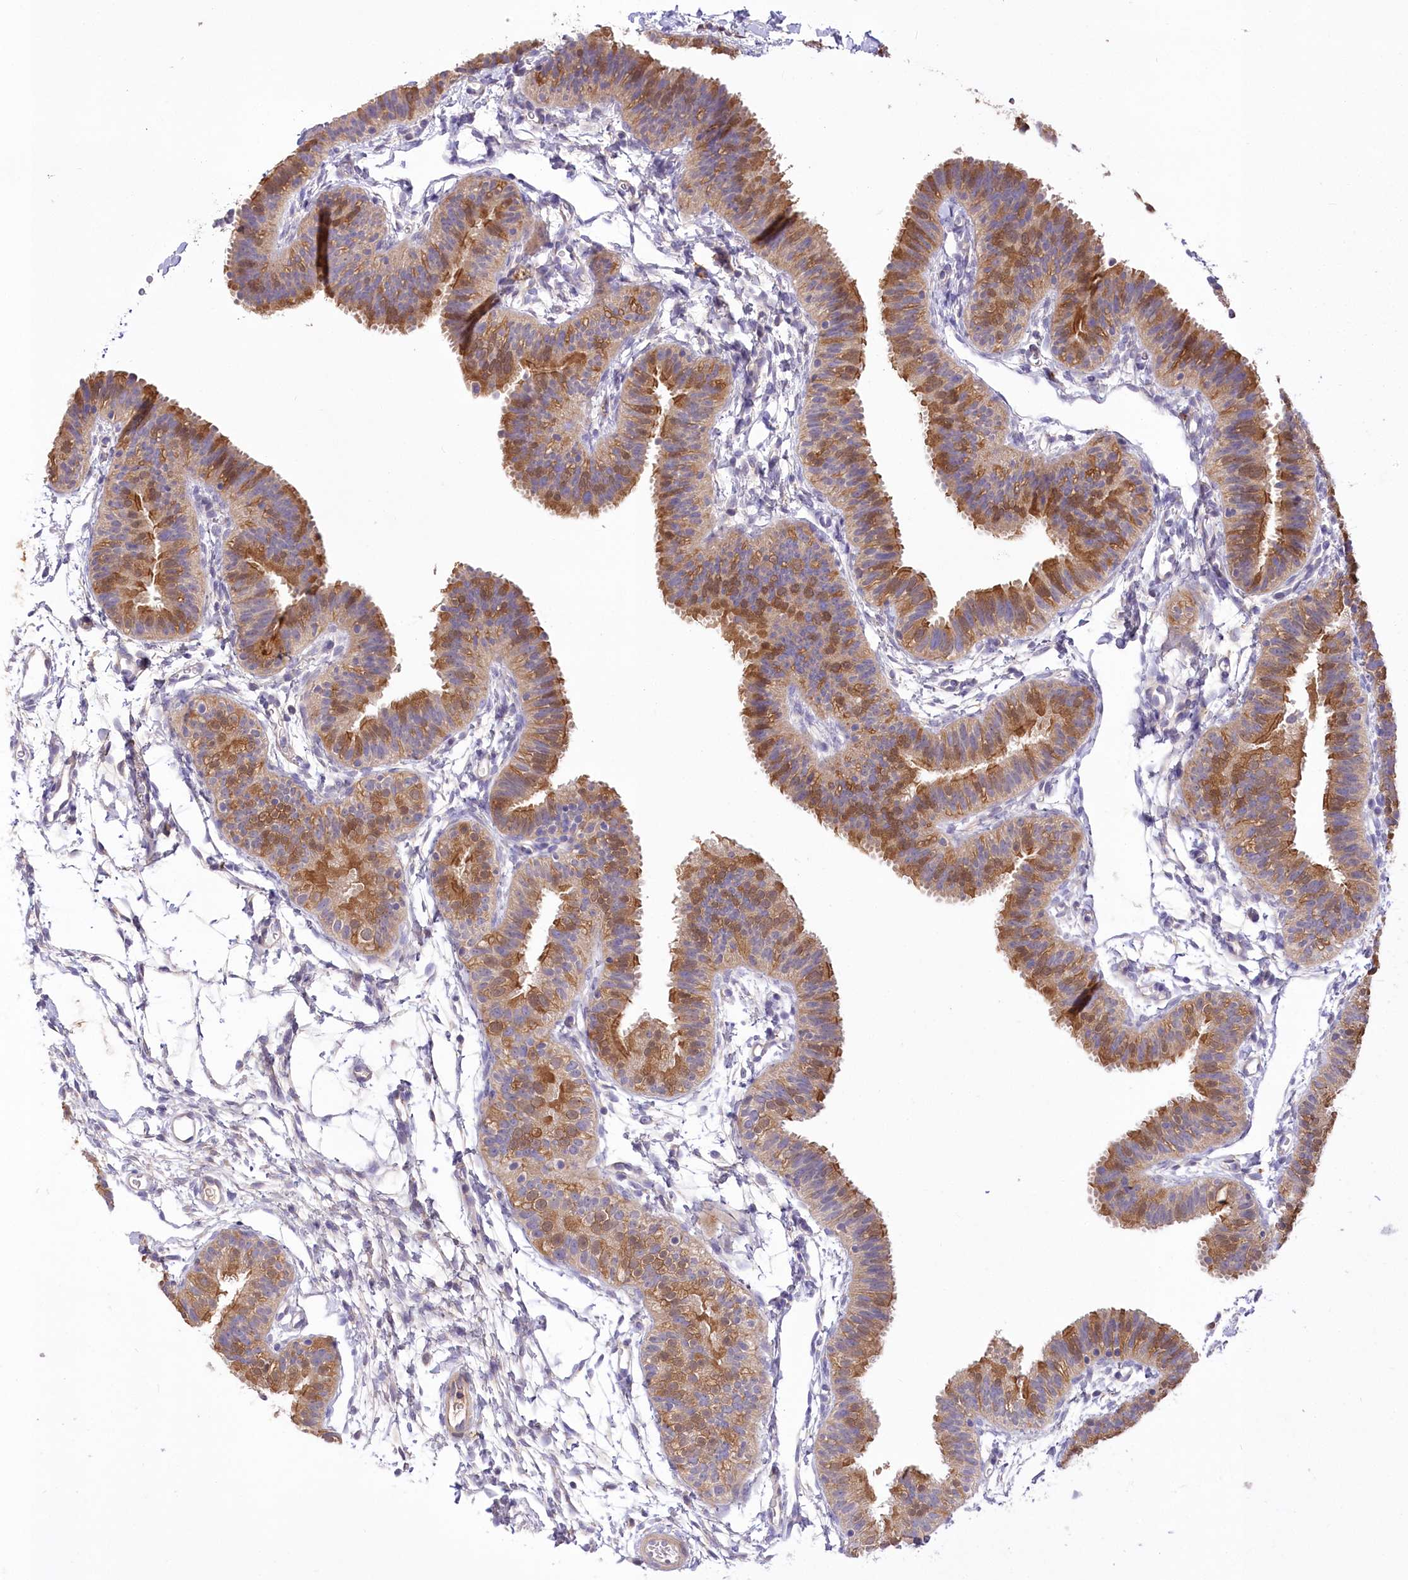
{"staining": {"intensity": "moderate", "quantity": "25%-75%", "location": "cytoplasmic/membranous"}, "tissue": "fallopian tube", "cell_type": "Glandular cells", "image_type": "normal", "snomed": [{"axis": "morphology", "description": "Normal tissue, NOS"}, {"axis": "topography", "description": "Fallopian tube"}], "caption": "Normal fallopian tube reveals moderate cytoplasmic/membranous staining in approximately 25%-75% of glandular cells, visualized by immunohistochemistry.", "gene": "PBLD", "patient": {"sex": "female", "age": 35}}